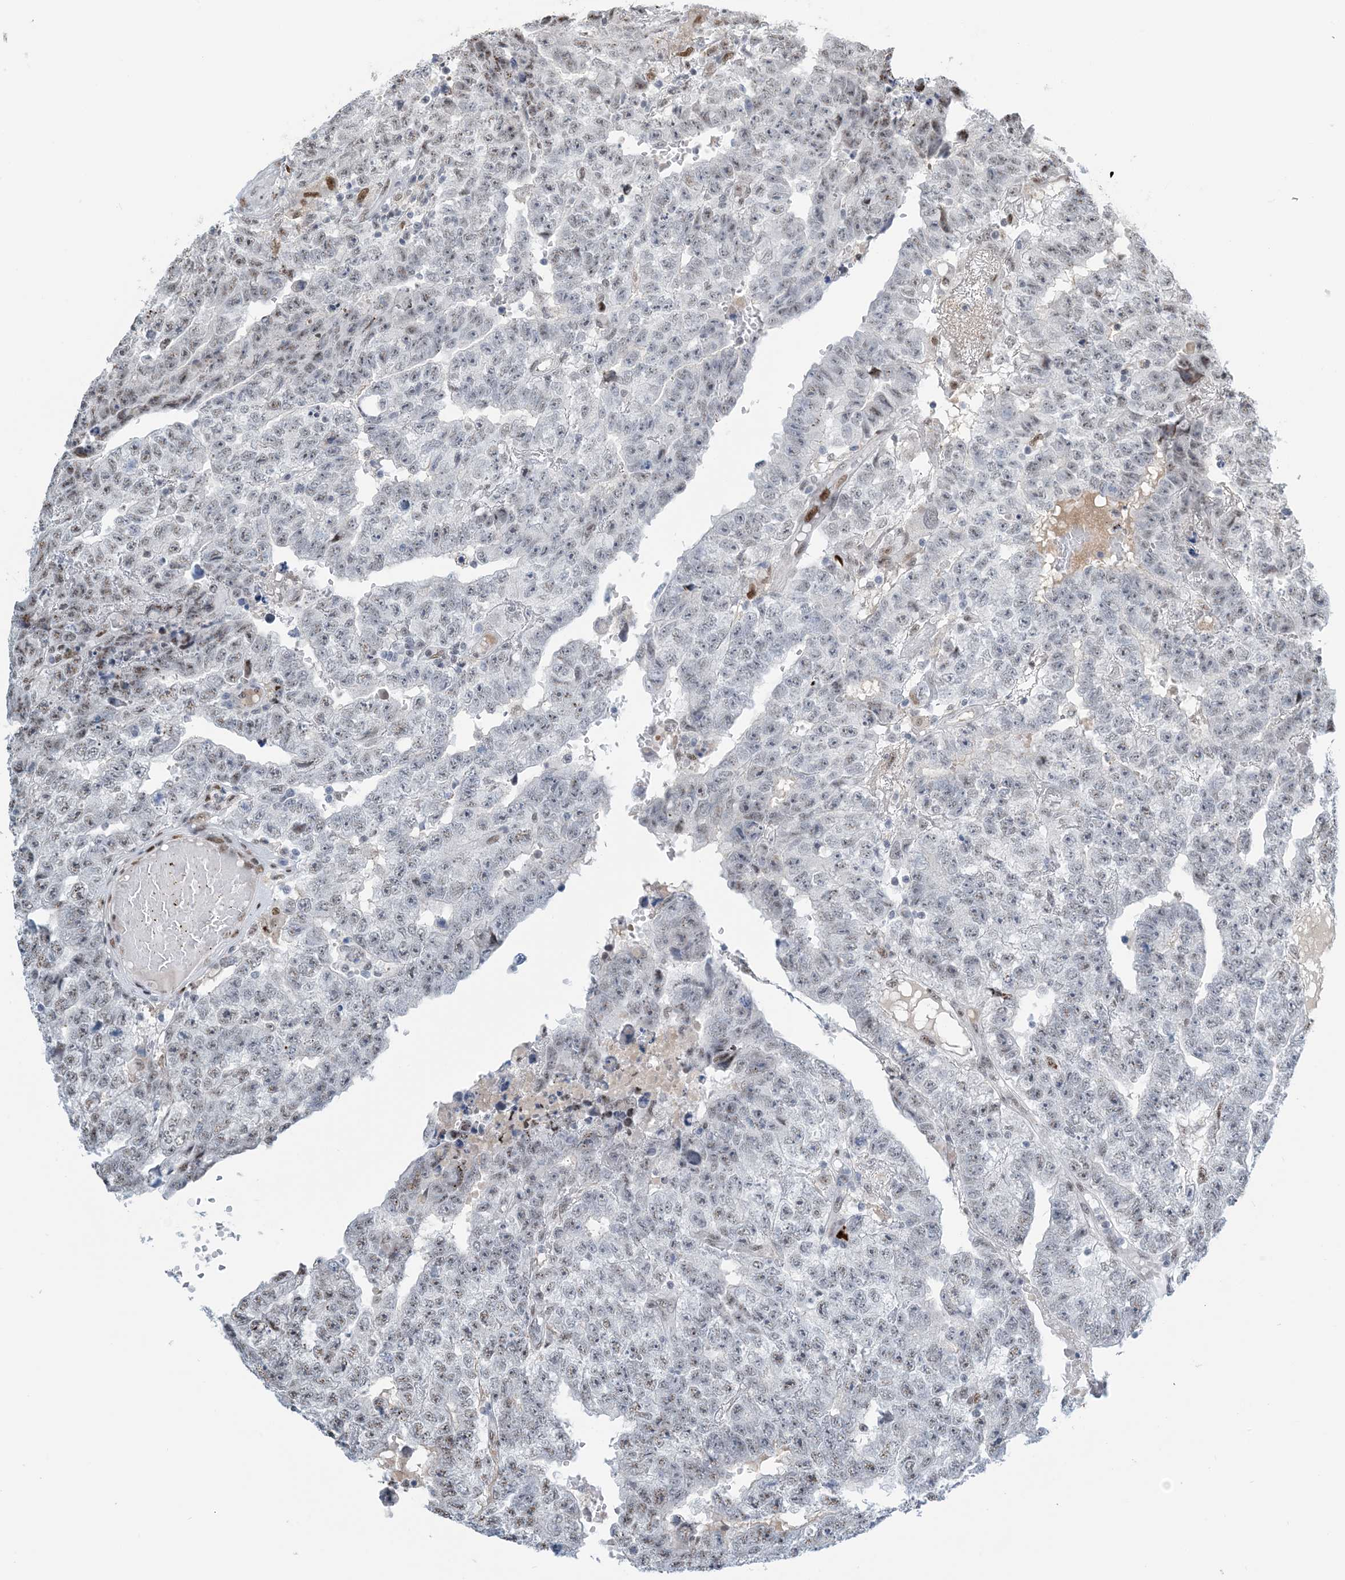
{"staining": {"intensity": "weak", "quantity": "25%-75%", "location": "nuclear"}, "tissue": "testis cancer", "cell_type": "Tumor cells", "image_type": "cancer", "snomed": [{"axis": "morphology", "description": "Carcinoma, Embryonal, NOS"}, {"axis": "topography", "description": "Testis"}], "caption": "Embryonal carcinoma (testis) stained with a brown dye reveals weak nuclear positive positivity in approximately 25%-75% of tumor cells.", "gene": "HEMK1", "patient": {"sex": "male", "age": 25}}